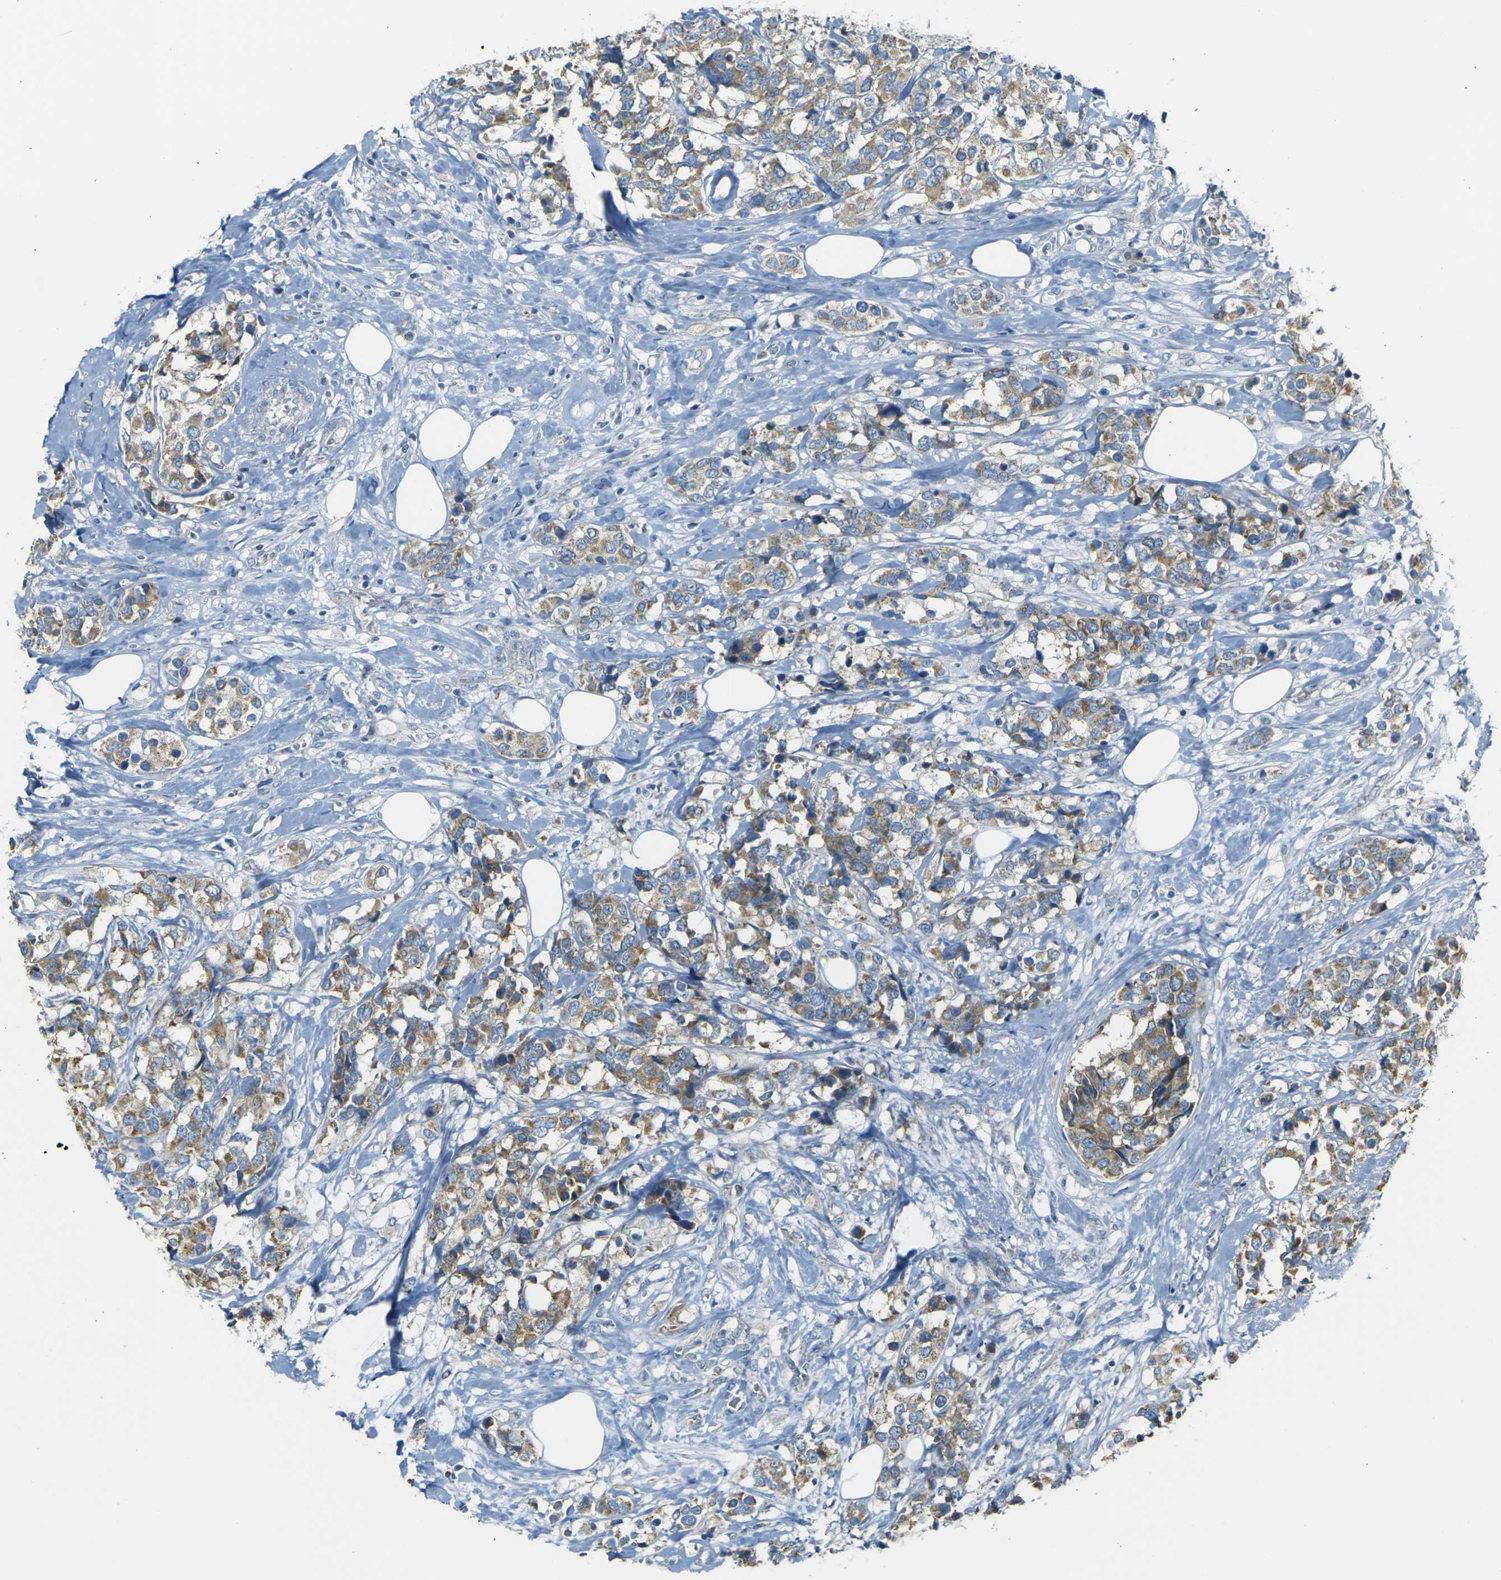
{"staining": {"intensity": "moderate", "quantity": ">75%", "location": "cytoplasmic/membranous"}, "tissue": "breast cancer", "cell_type": "Tumor cells", "image_type": "cancer", "snomed": [{"axis": "morphology", "description": "Lobular carcinoma"}, {"axis": "topography", "description": "Breast"}], "caption": "Moderate cytoplasmic/membranous staining is present in approximately >75% of tumor cells in breast lobular carcinoma. The protein of interest is shown in brown color, while the nuclei are stained blue.", "gene": "PARD6B", "patient": {"sex": "female", "age": 59}}